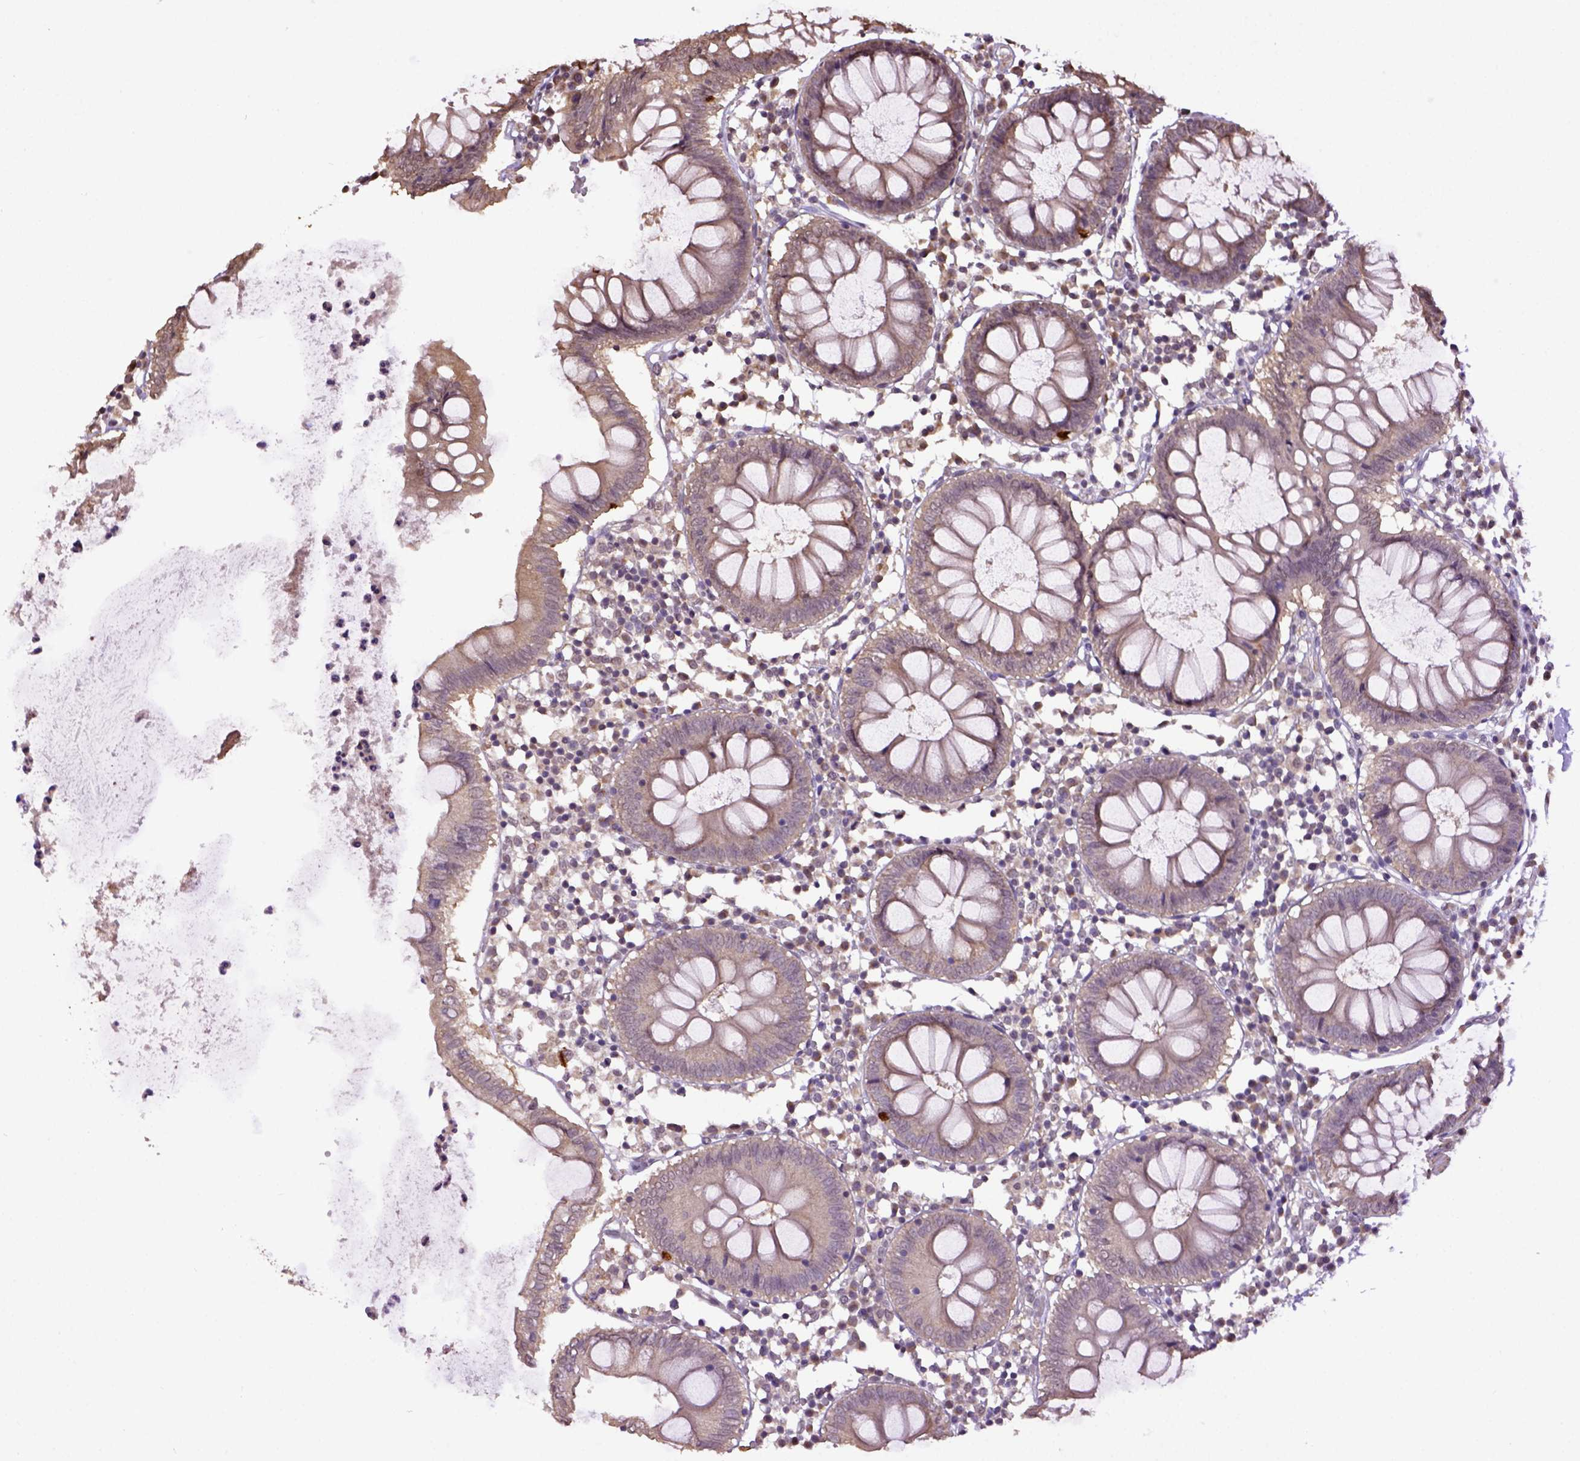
{"staining": {"intensity": "negative", "quantity": "none", "location": "none"}, "tissue": "colon", "cell_type": "Endothelial cells", "image_type": "normal", "snomed": [{"axis": "morphology", "description": "Normal tissue, NOS"}, {"axis": "morphology", "description": "Adenocarcinoma, NOS"}, {"axis": "topography", "description": "Colon"}], "caption": "Unremarkable colon was stained to show a protein in brown. There is no significant positivity in endothelial cells.", "gene": "WDR17", "patient": {"sex": "male", "age": 83}}